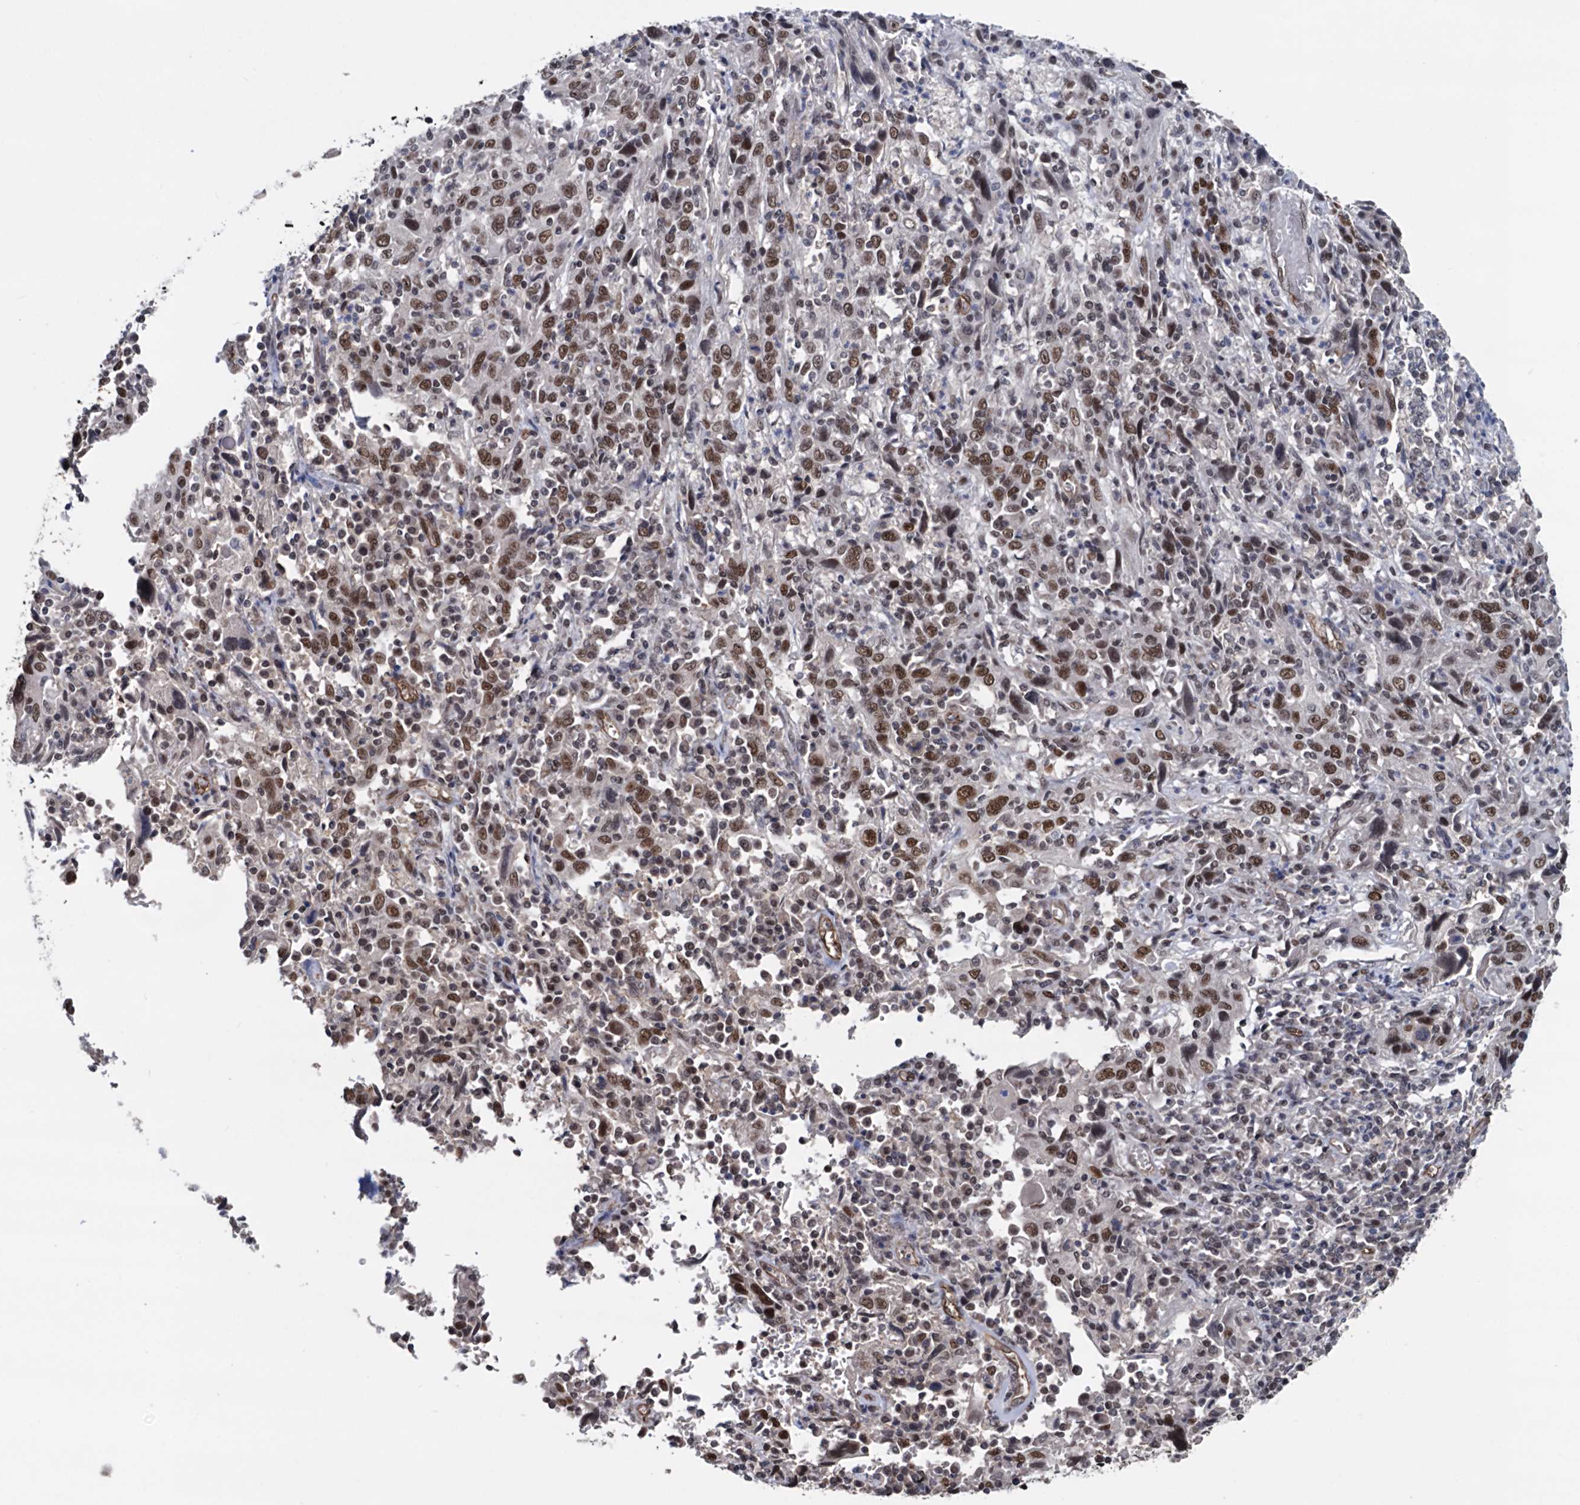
{"staining": {"intensity": "strong", "quantity": ">75%", "location": "nuclear"}, "tissue": "cervical cancer", "cell_type": "Tumor cells", "image_type": "cancer", "snomed": [{"axis": "morphology", "description": "Squamous cell carcinoma, NOS"}, {"axis": "topography", "description": "Cervix"}], "caption": "A brown stain shows strong nuclear staining of a protein in cervical cancer tumor cells.", "gene": "GALNT11", "patient": {"sex": "female", "age": 46}}